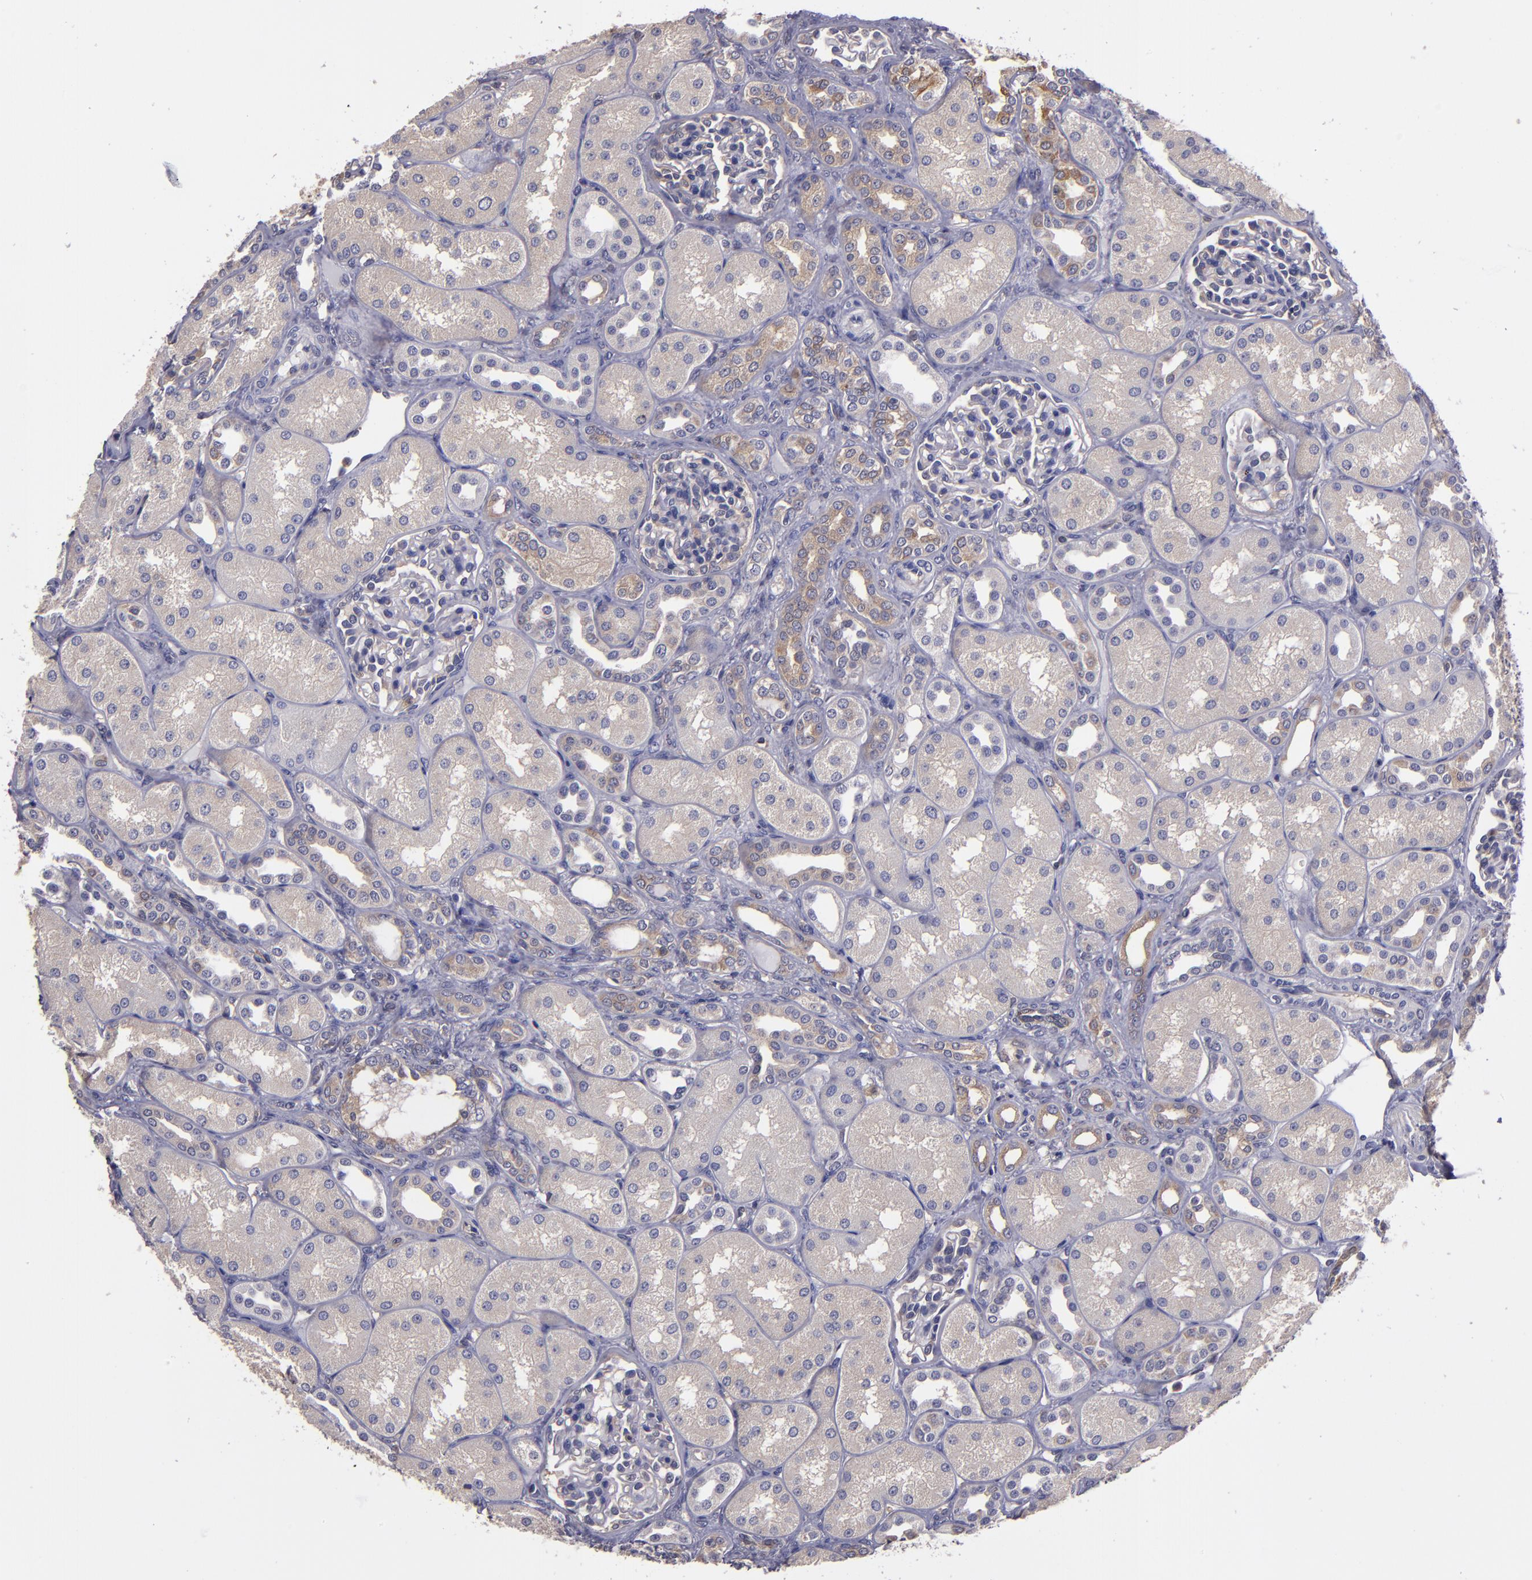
{"staining": {"intensity": "weak", "quantity": "<25%", "location": "cytoplasmic/membranous"}, "tissue": "kidney", "cell_type": "Cells in glomeruli", "image_type": "normal", "snomed": [{"axis": "morphology", "description": "Normal tissue, NOS"}, {"axis": "topography", "description": "Kidney"}], "caption": "DAB immunohistochemical staining of normal human kidney reveals no significant expression in cells in glomeruli.", "gene": "CARS1", "patient": {"sex": "male", "age": 7}}